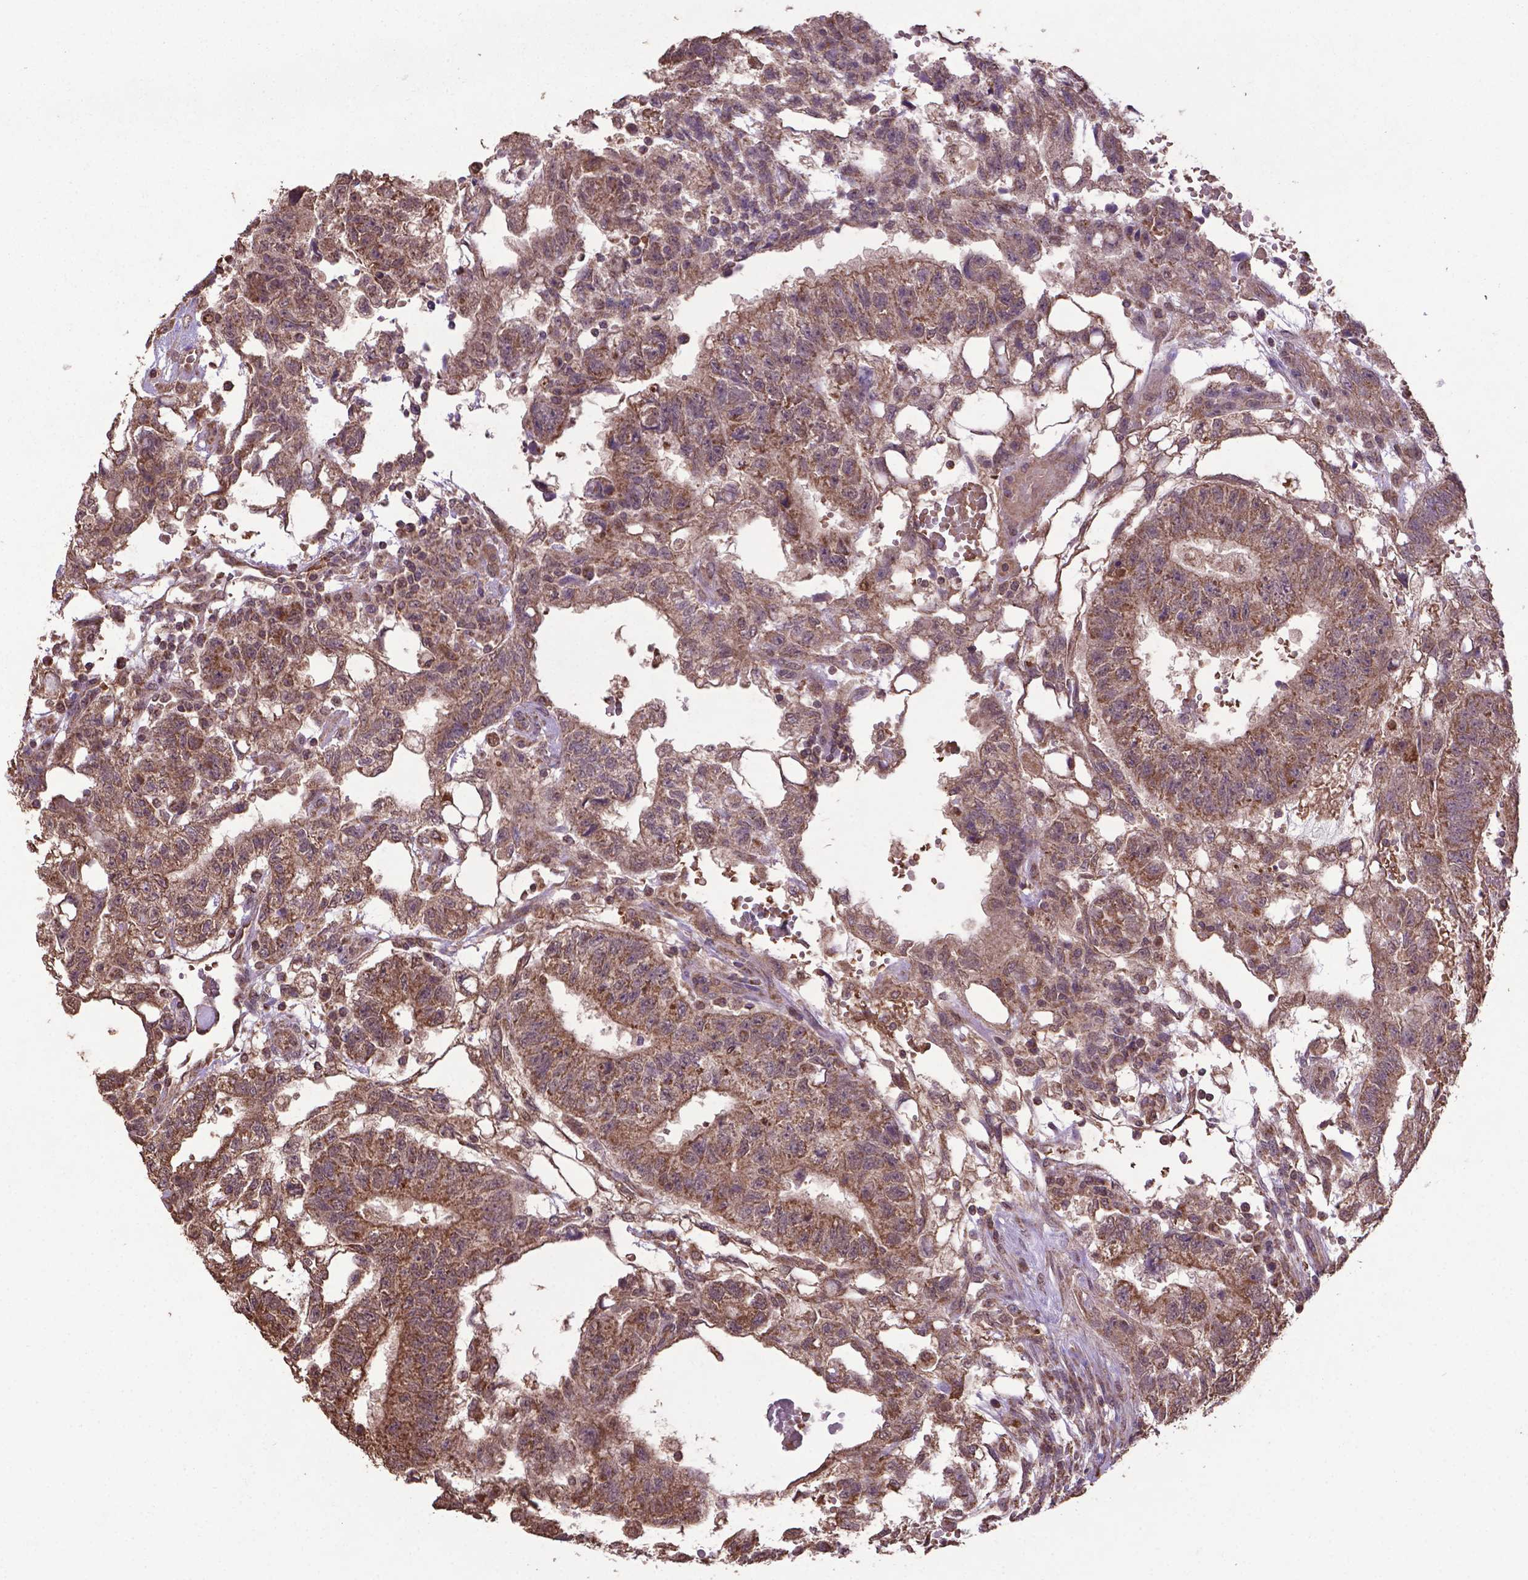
{"staining": {"intensity": "moderate", "quantity": ">75%", "location": "cytoplasmic/membranous,nuclear"}, "tissue": "testis cancer", "cell_type": "Tumor cells", "image_type": "cancer", "snomed": [{"axis": "morphology", "description": "Carcinoma, Embryonal, NOS"}, {"axis": "topography", "description": "Testis"}], "caption": "IHC histopathology image of neoplastic tissue: testis cancer stained using immunohistochemistry exhibits medium levels of moderate protein expression localized specifically in the cytoplasmic/membranous and nuclear of tumor cells, appearing as a cytoplasmic/membranous and nuclear brown color.", "gene": "DCAF1", "patient": {"sex": "male", "age": 32}}